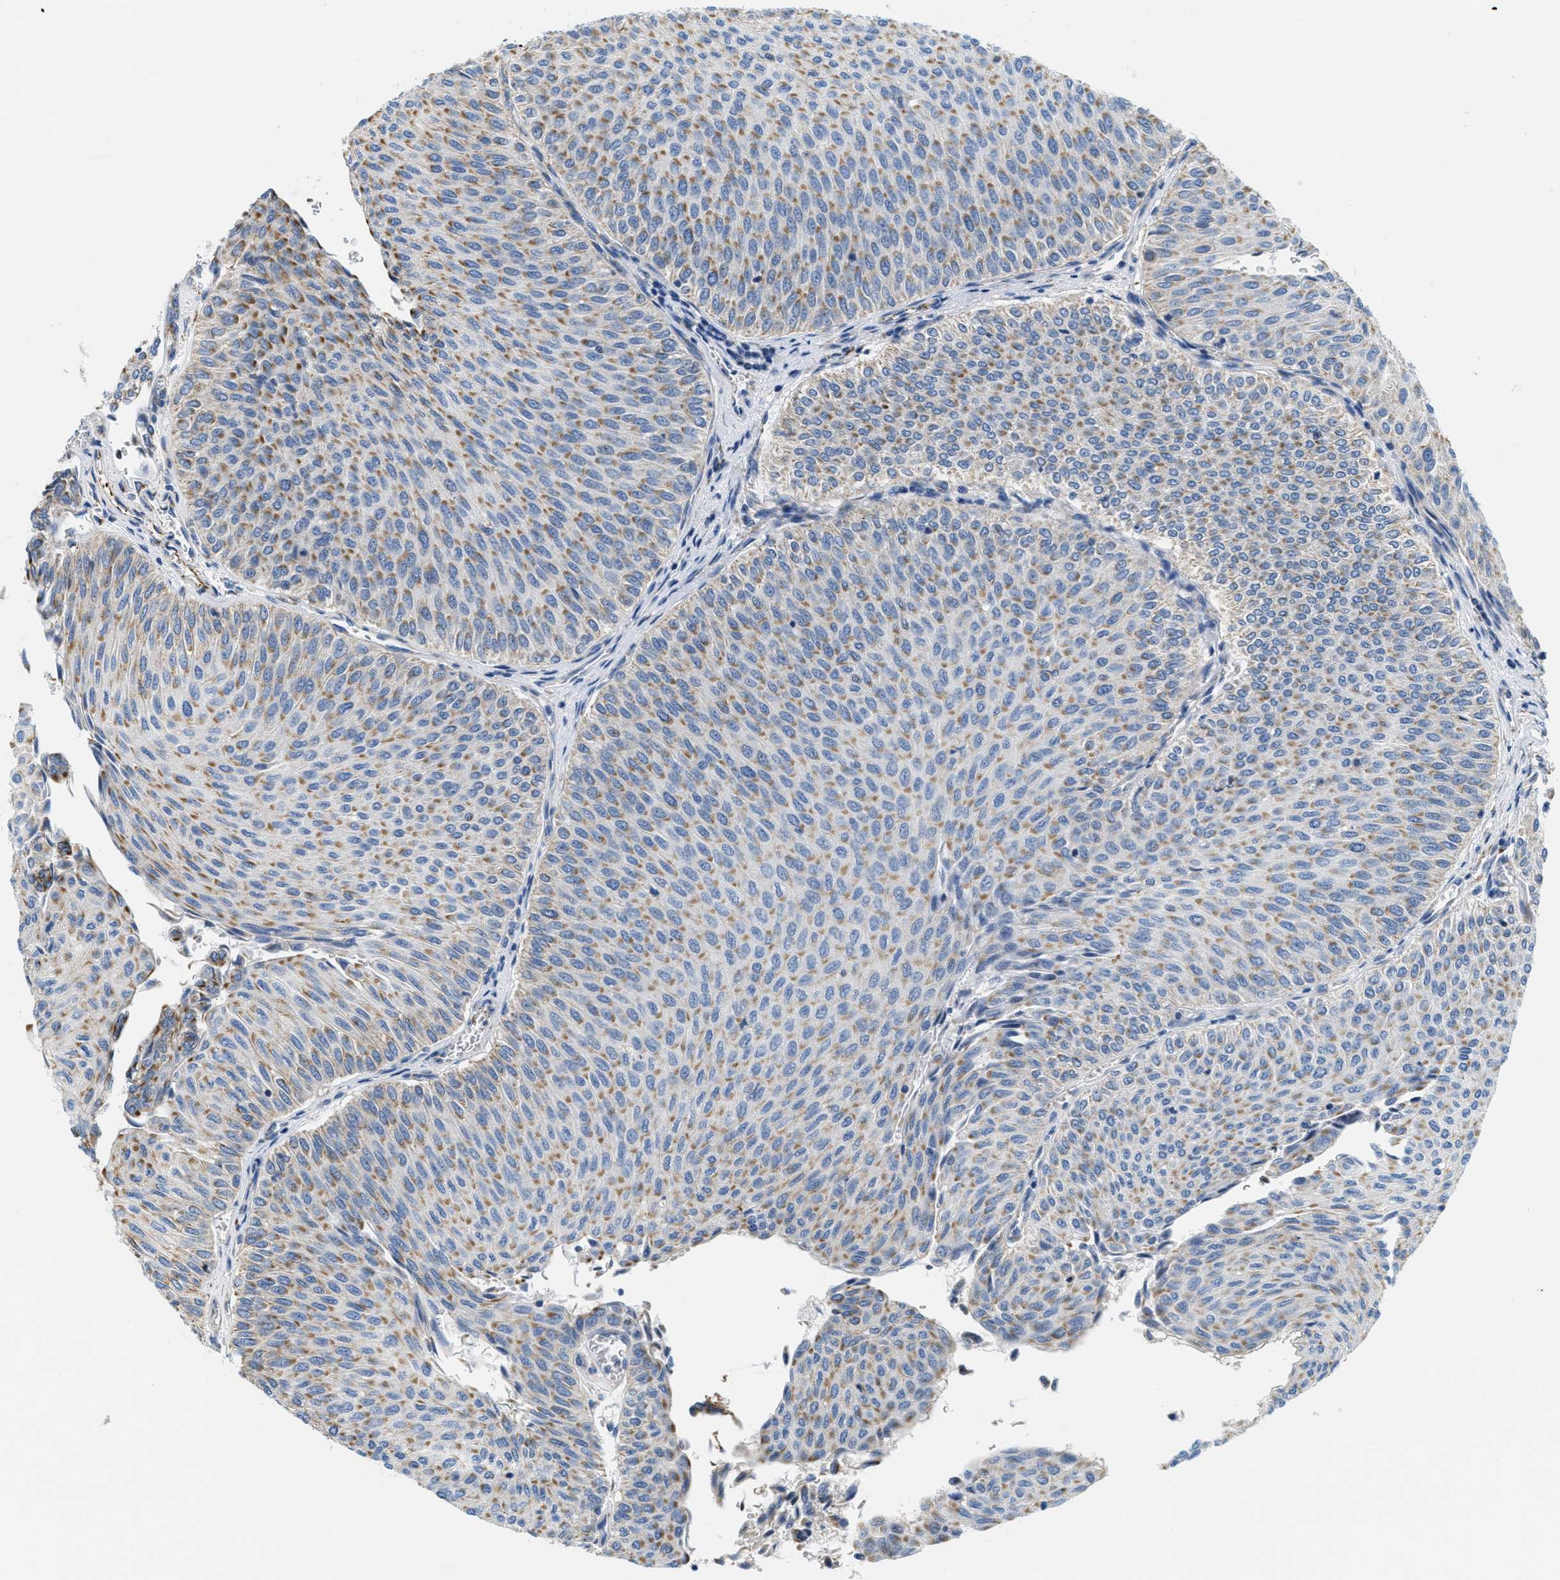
{"staining": {"intensity": "moderate", "quantity": ">75%", "location": "cytoplasmic/membranous"}, "tissue": "urothelial cancer", "cell_type": "Tumor cells", "image_type": "cancer", "snomed": [{"axis": "morphology", "description": "Urothelial carcinoma, Low grade"}, {"axis": "topography", "description": "Urinary bladder"}], "caption": "Tumor cells display medium levels of moderate cytoplasmic/membranous positivity in approximately >75% of cells in human urothelial carcinoma (low-grade).", "gene": "KCNJ5", "patient": {"sex": "male", "age": 78}}